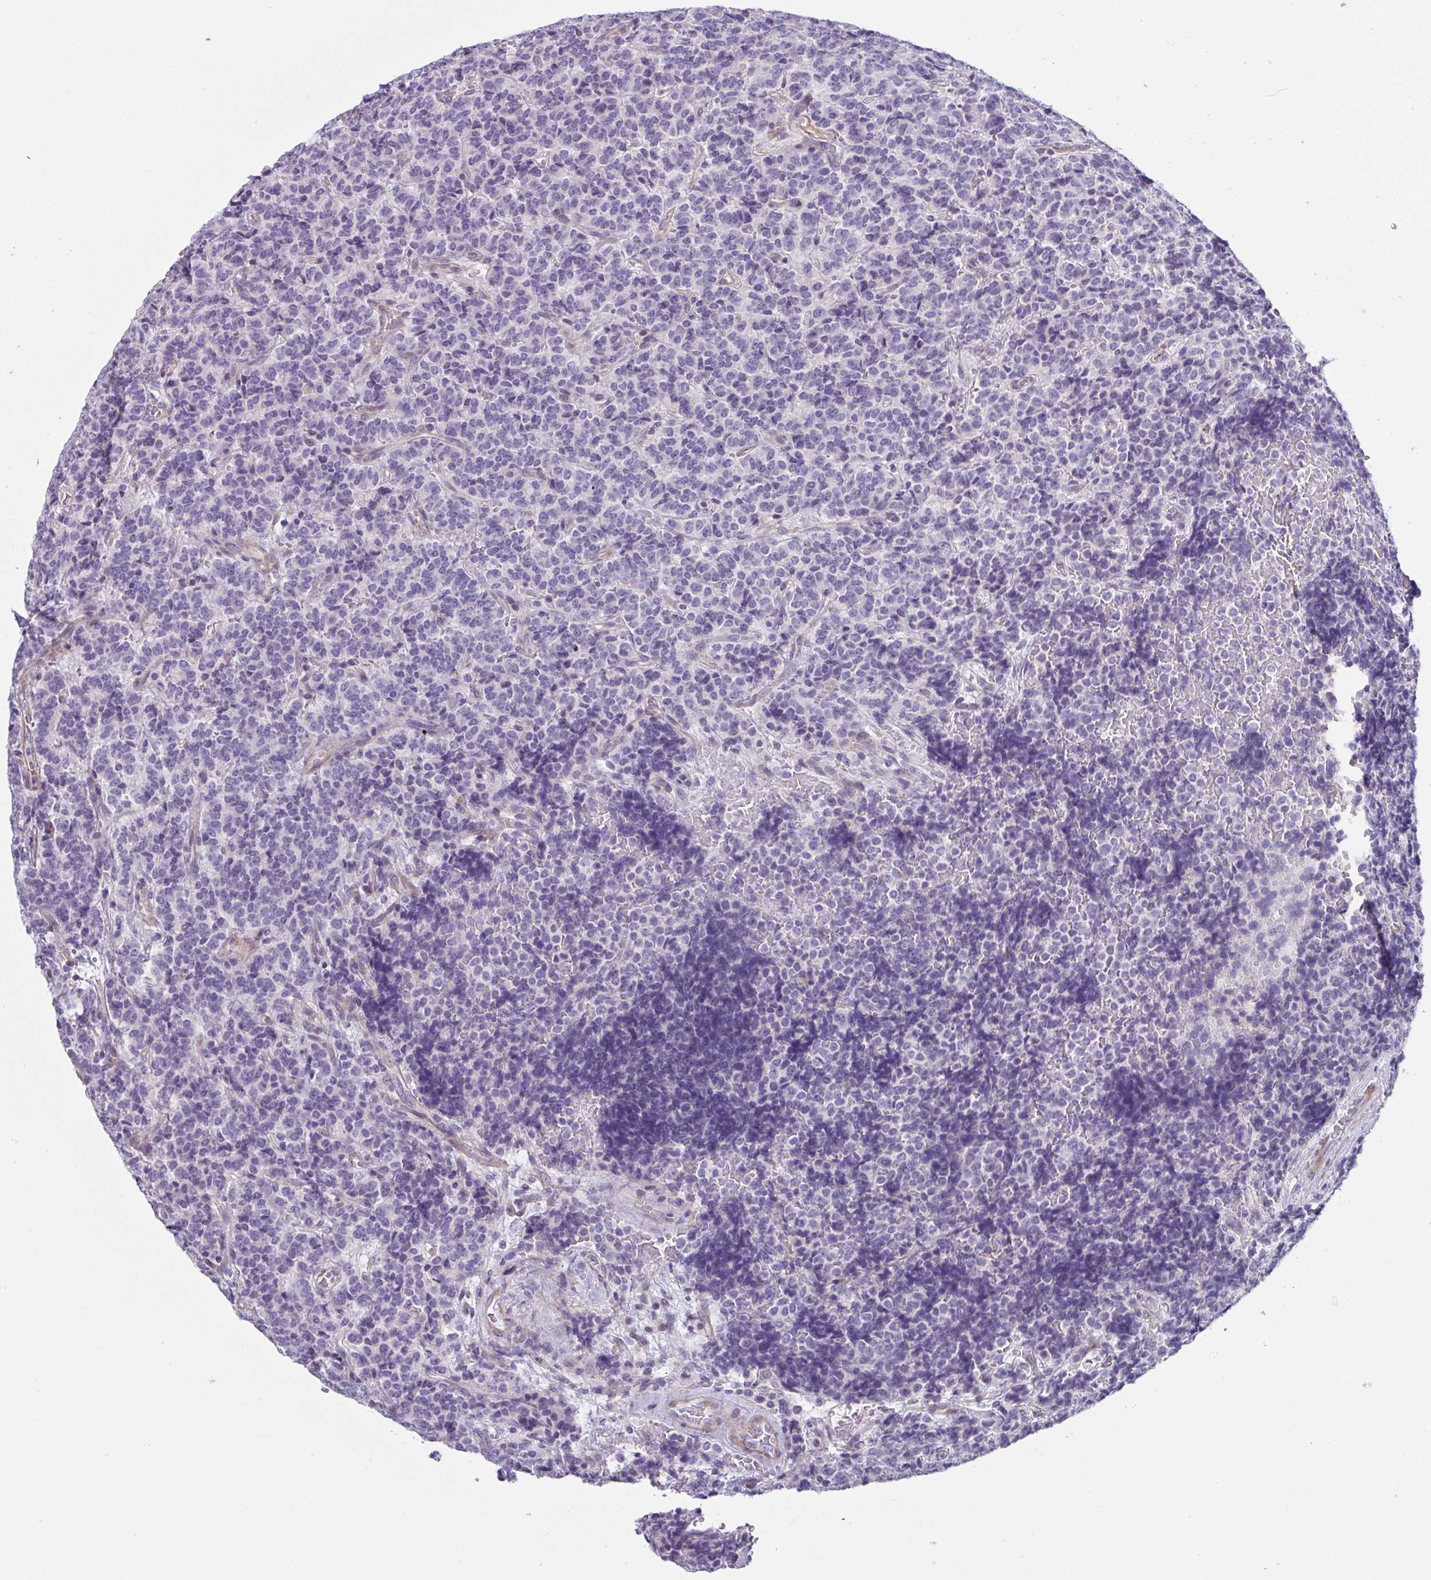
{"staining": {"intensity": "negative", "quantity": "none", "location": "none"}, "tissue": "carcinoid", "cell_type": "Tumor cells", "image_type": "cancer", "snomed": [{"axis": "morphology", "description": "Carcinoid, malignant, NOS"}, {"axis": "topography", "description": "Pancreas"}], "caption": "DAB immunohistochemical staining of human malignant carcinoid exhibits no significant expression in tumor cells.", "gene": "OR5P3", "patient": {"sex": "male", "age": 36}}